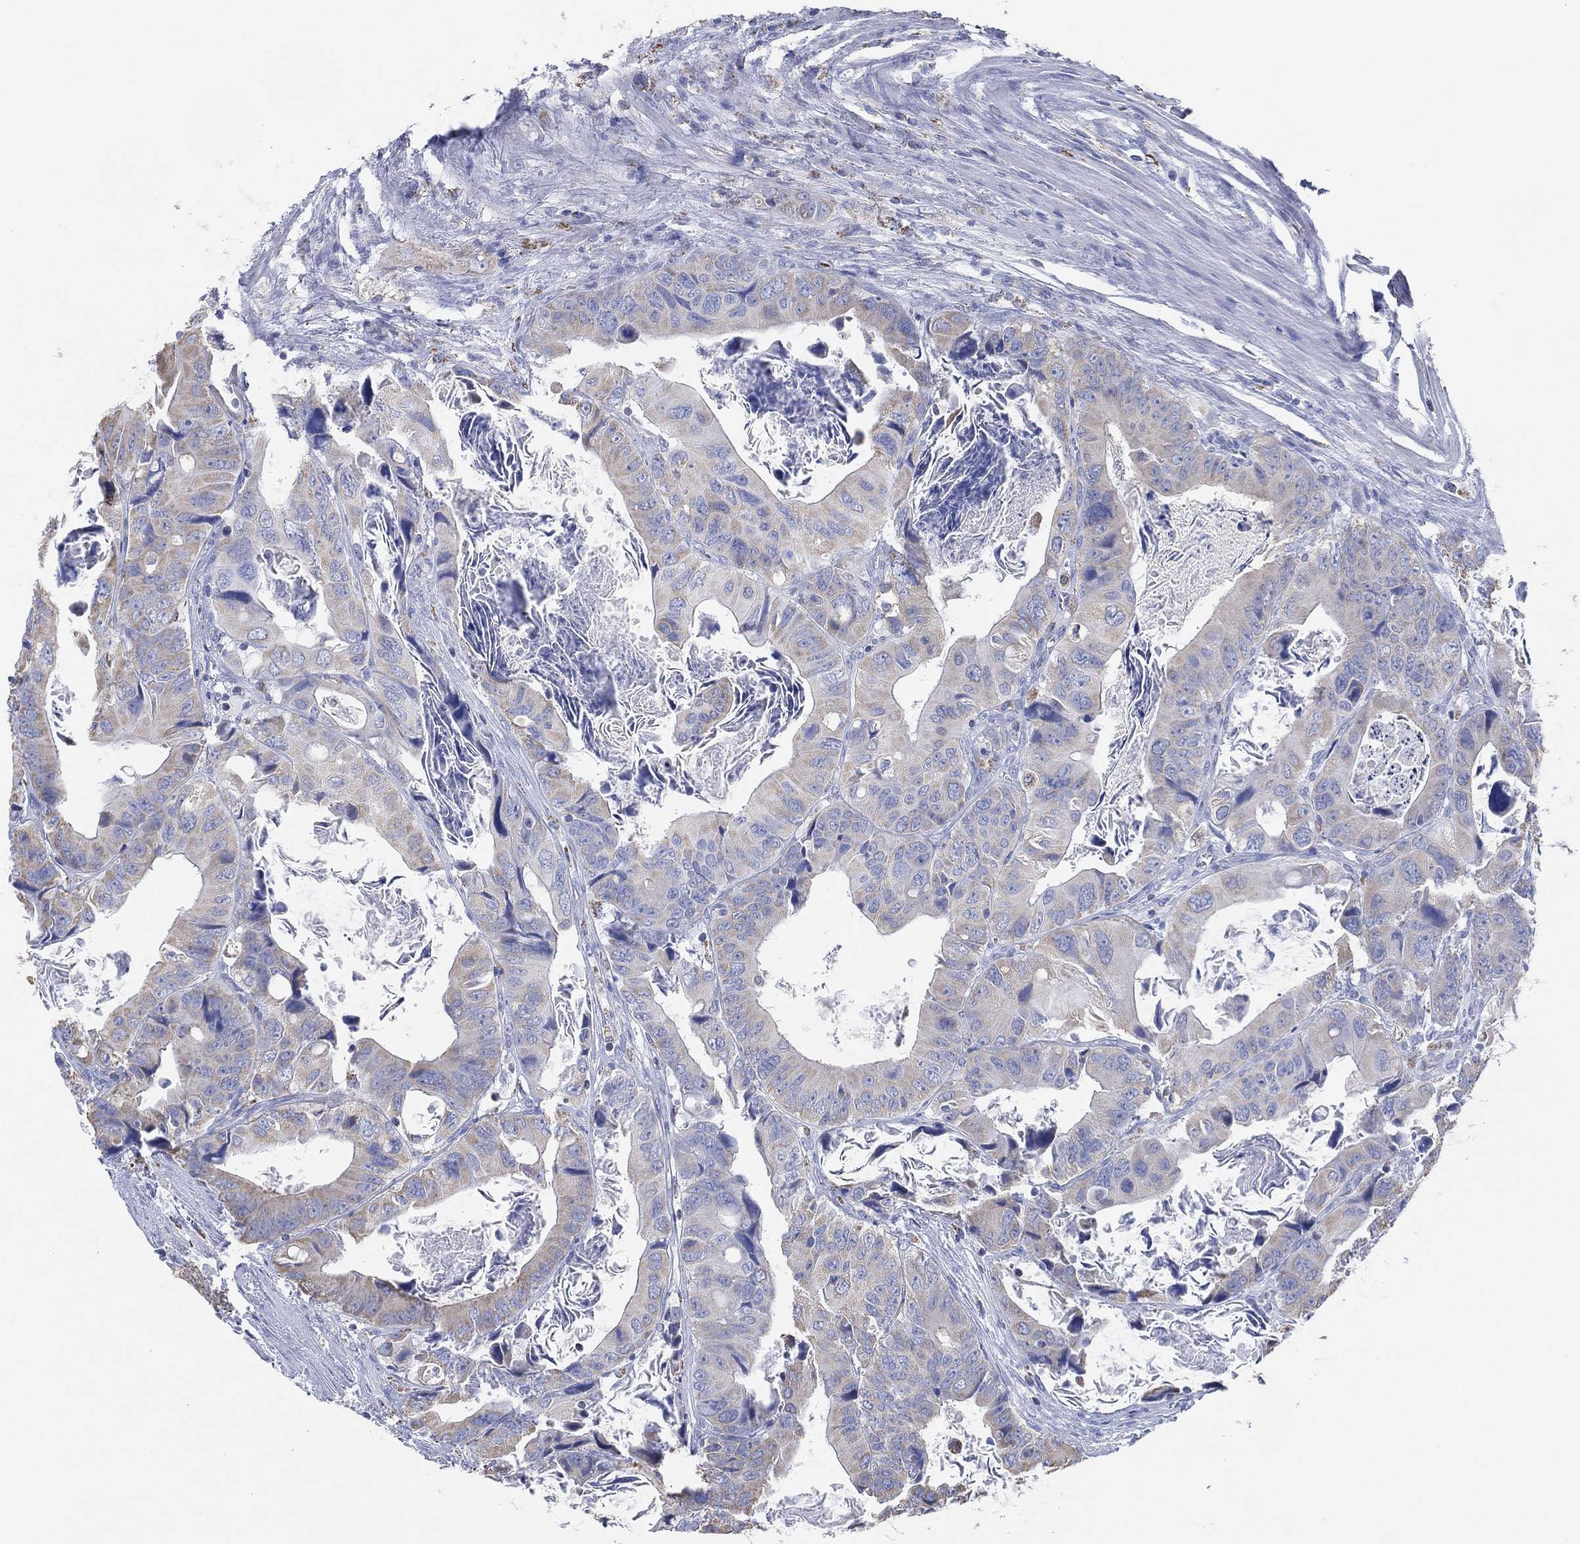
{"staining": {"intensity": "weak", "quantity": "25%-75%", "location": "cytoplasmic/membranous"}, "tissue": "colorectal cancer", "cell_type": "Tumor cells", "image_type": "cancer", "snomed": [{"axis": "morphology", "description": "Adenocarcinoma, NOS"}, {"axis": "topography", "description": "Rectum"}], "caption": "Immunohistochemical staining of colorectal cancer demonstrates low levels of weak cytoplasmic/membranous protein expression in approximately 25%-75% of tumor cells.", "gene": "CFTR", "patient": {"sex": "male", "age": 64}}